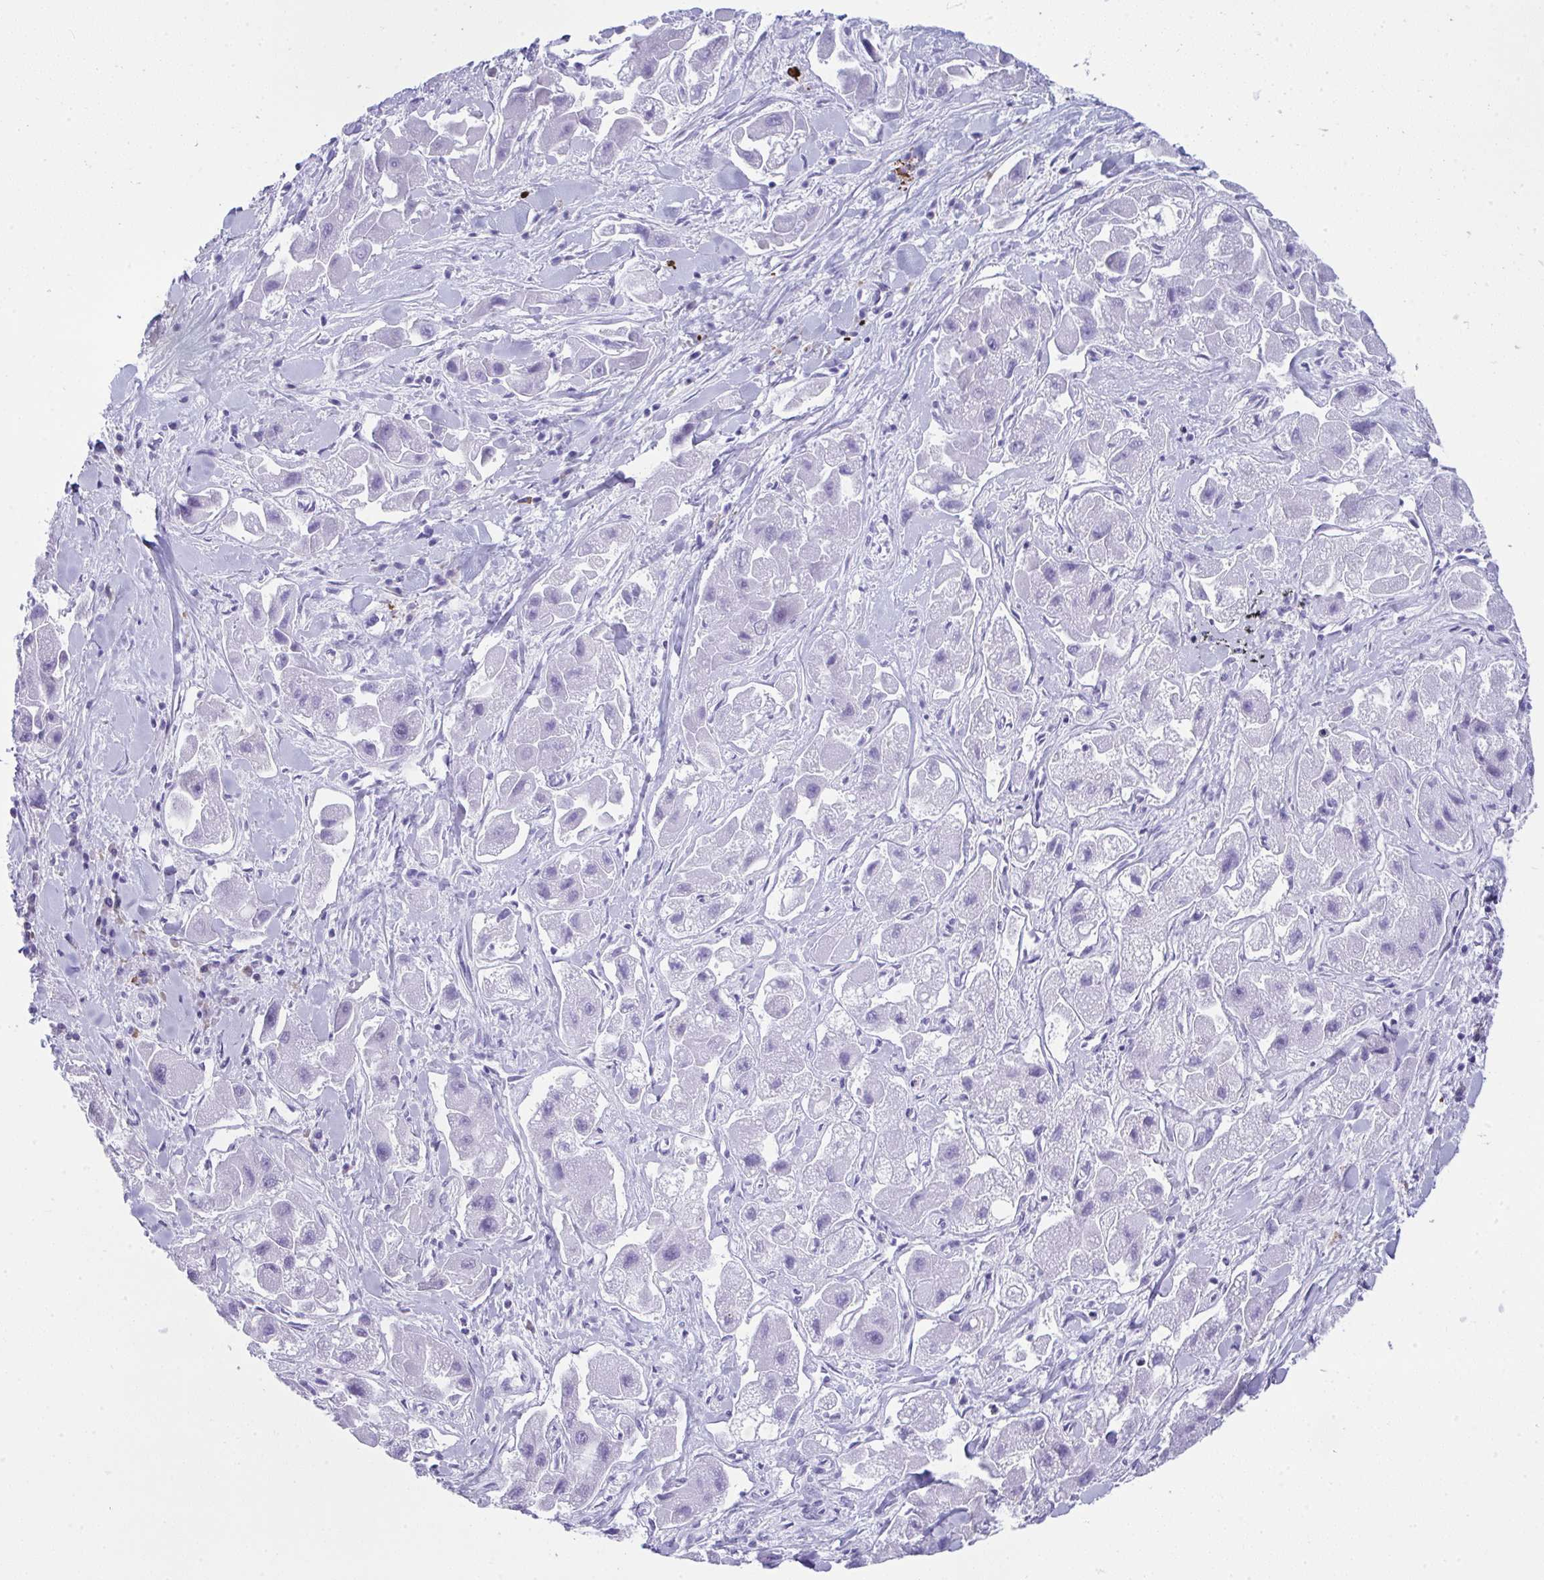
{"staining": {"intensity": "negative", "quantity": "none", "location": "none"}, "tissue": "liver cancer", "cell_type": "Tumor cells", "image_type": "cancer", "snomed": [{"axis": "morphology", "description": "Carcinoma, Hepatocellular, NOS"}, {"axis": "topography", "description": "Liver"}], "caption": "This is a micrograph of IHC staining of hepatocellular carcinoma (liver), which shows no positivity in tumor cells. (DAB immunohistochemistry (IHC) with hematoxylin counter stain).", "gene": "JCHAIN", "patient": {"sex": "male", "age": 24}}